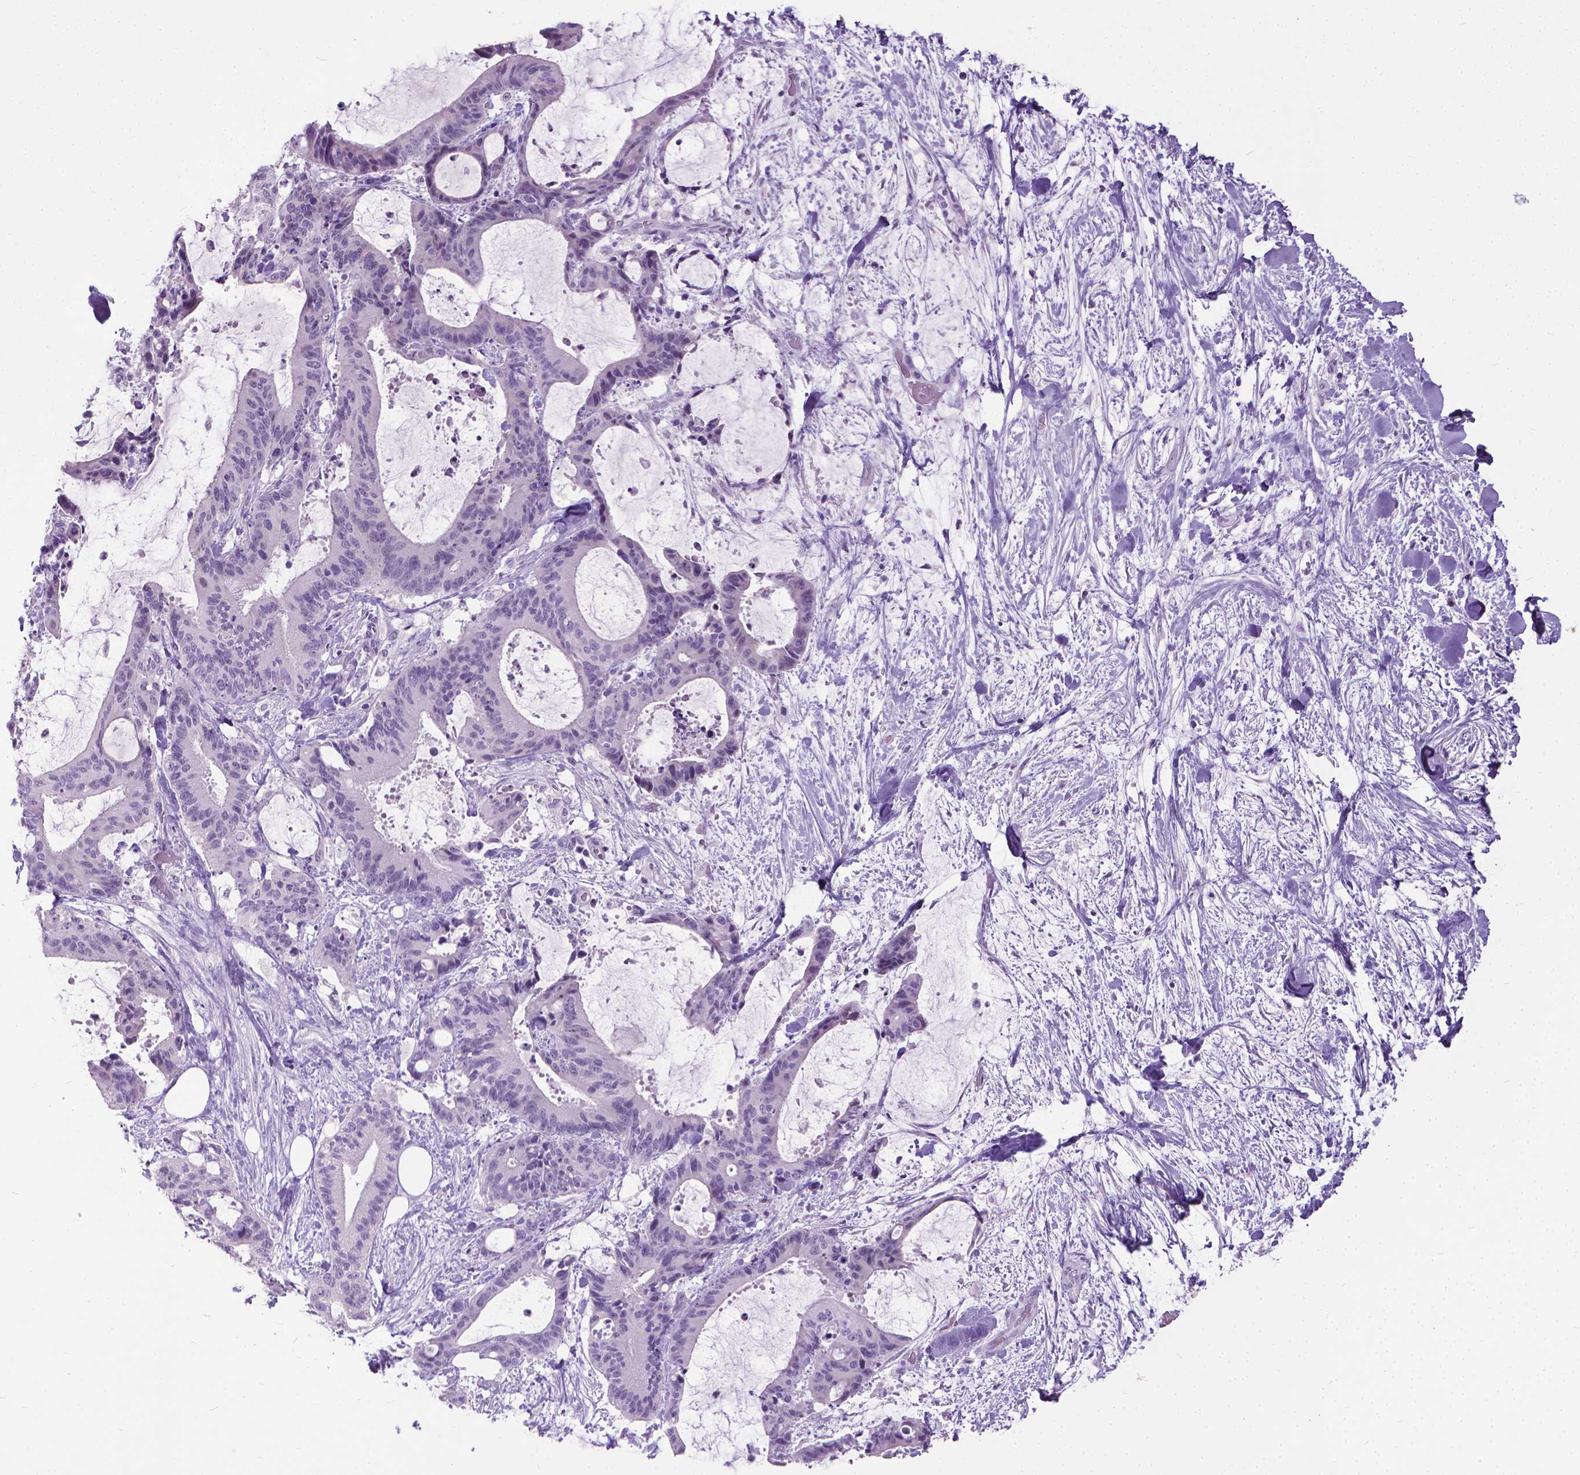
{"staining": {"intensity": "negative", "quantity": "none", "location": "none"}, "tissue": "liver cancer", "cell_type": "Tumor cells", "image_type": "cancer", "snomed": [{"axis": "morphology", "description": "Cholangiocarcinoma"}, {"axis": "topography", "description": "Liver"}], "caption": "Immunohistochemistry (IHC) histopathology image of neoplastic tissue: cholangiocarcinoma (liver) stained with DAB shows no significant protein positivity in tumor cells.", "gene": "KRT5", "patient": {"sex": "female", "age": 73}}